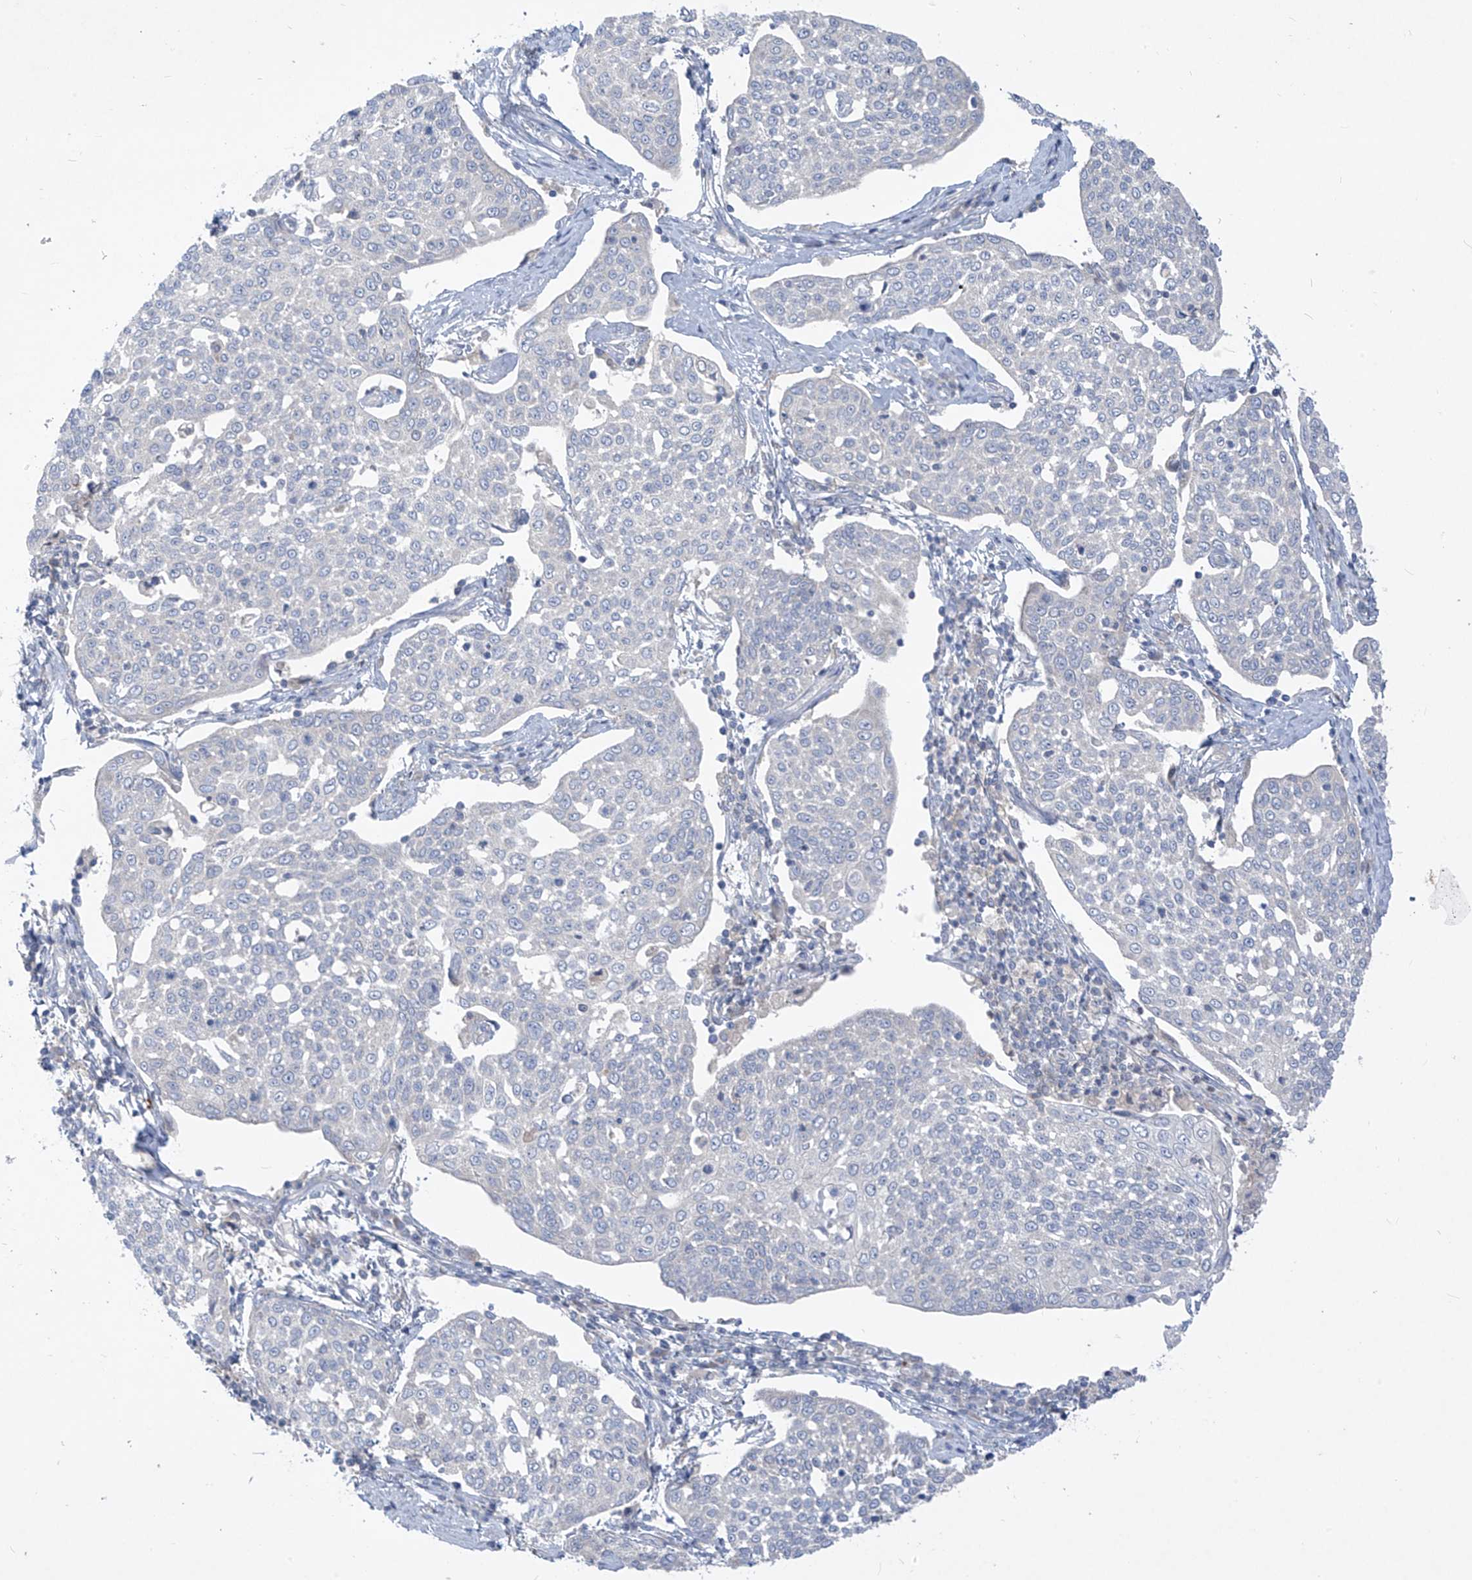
{"staining": {"intensity": "negative", "quantity": "none", "location": "none"}, "tissue": "cervical cancer", "cell_type": "Tumor cells", "image_type": "cancer", "snomed": [{"axis": "morphology", "description": "Squamous cell carcinoma, NOS"}, {"axis": "topography", "description": "Cervix"}], "caption": "This is a photomicrograph of immunohistochemistry staining of cervical cancer, which shows no positivity in tumor cells.", "gene": "DGKQ", "patient": {"sex": "female", "age": 34}}